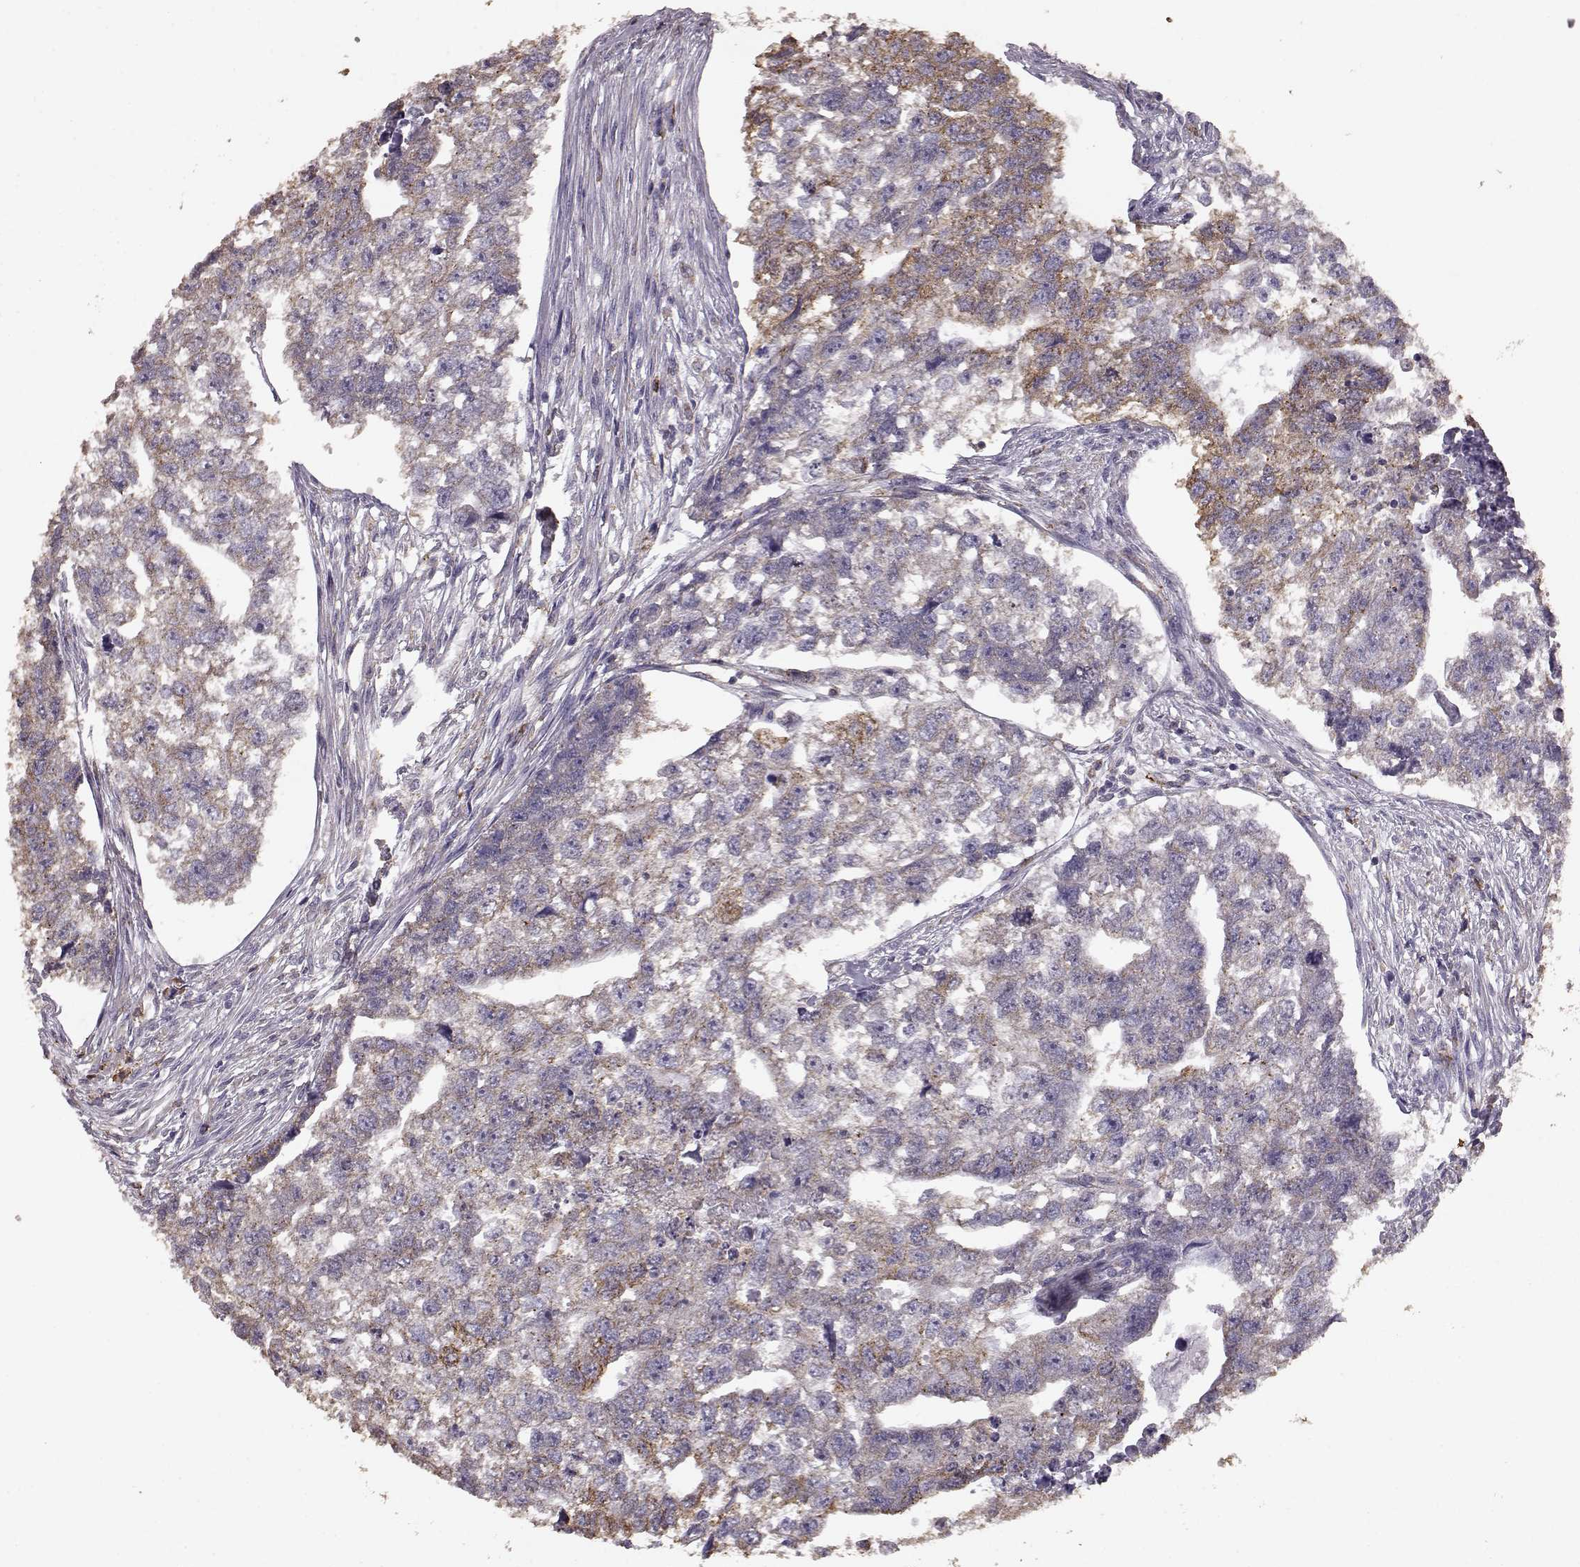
{"staining": {"intensity": "weak", "quantity": ">75%", "location": "cytoplasmic/membranous"}, "tissue": "testis cancer", "cell_type": "Tumor cells", "image_type": "cancer", "snomed": [{"axis": "morphology", "description": "Carcinoma, Embryonal, NOS"}, {"axis": "morphology", "description": "Teratoma, malignant, NOS"}, {"axis": "topography", "description": "Testis"}], "caption": "IHC (DAB (3,3'-diaminobenzidine)) staining of human testis cancer (teratoma (malignant)) demonstrates weak cytoplasmic/membranous protein staining in about >75% of tumor cells.", "gene": "GABRG3", "patient": {"sex": "male", "age": 44}}